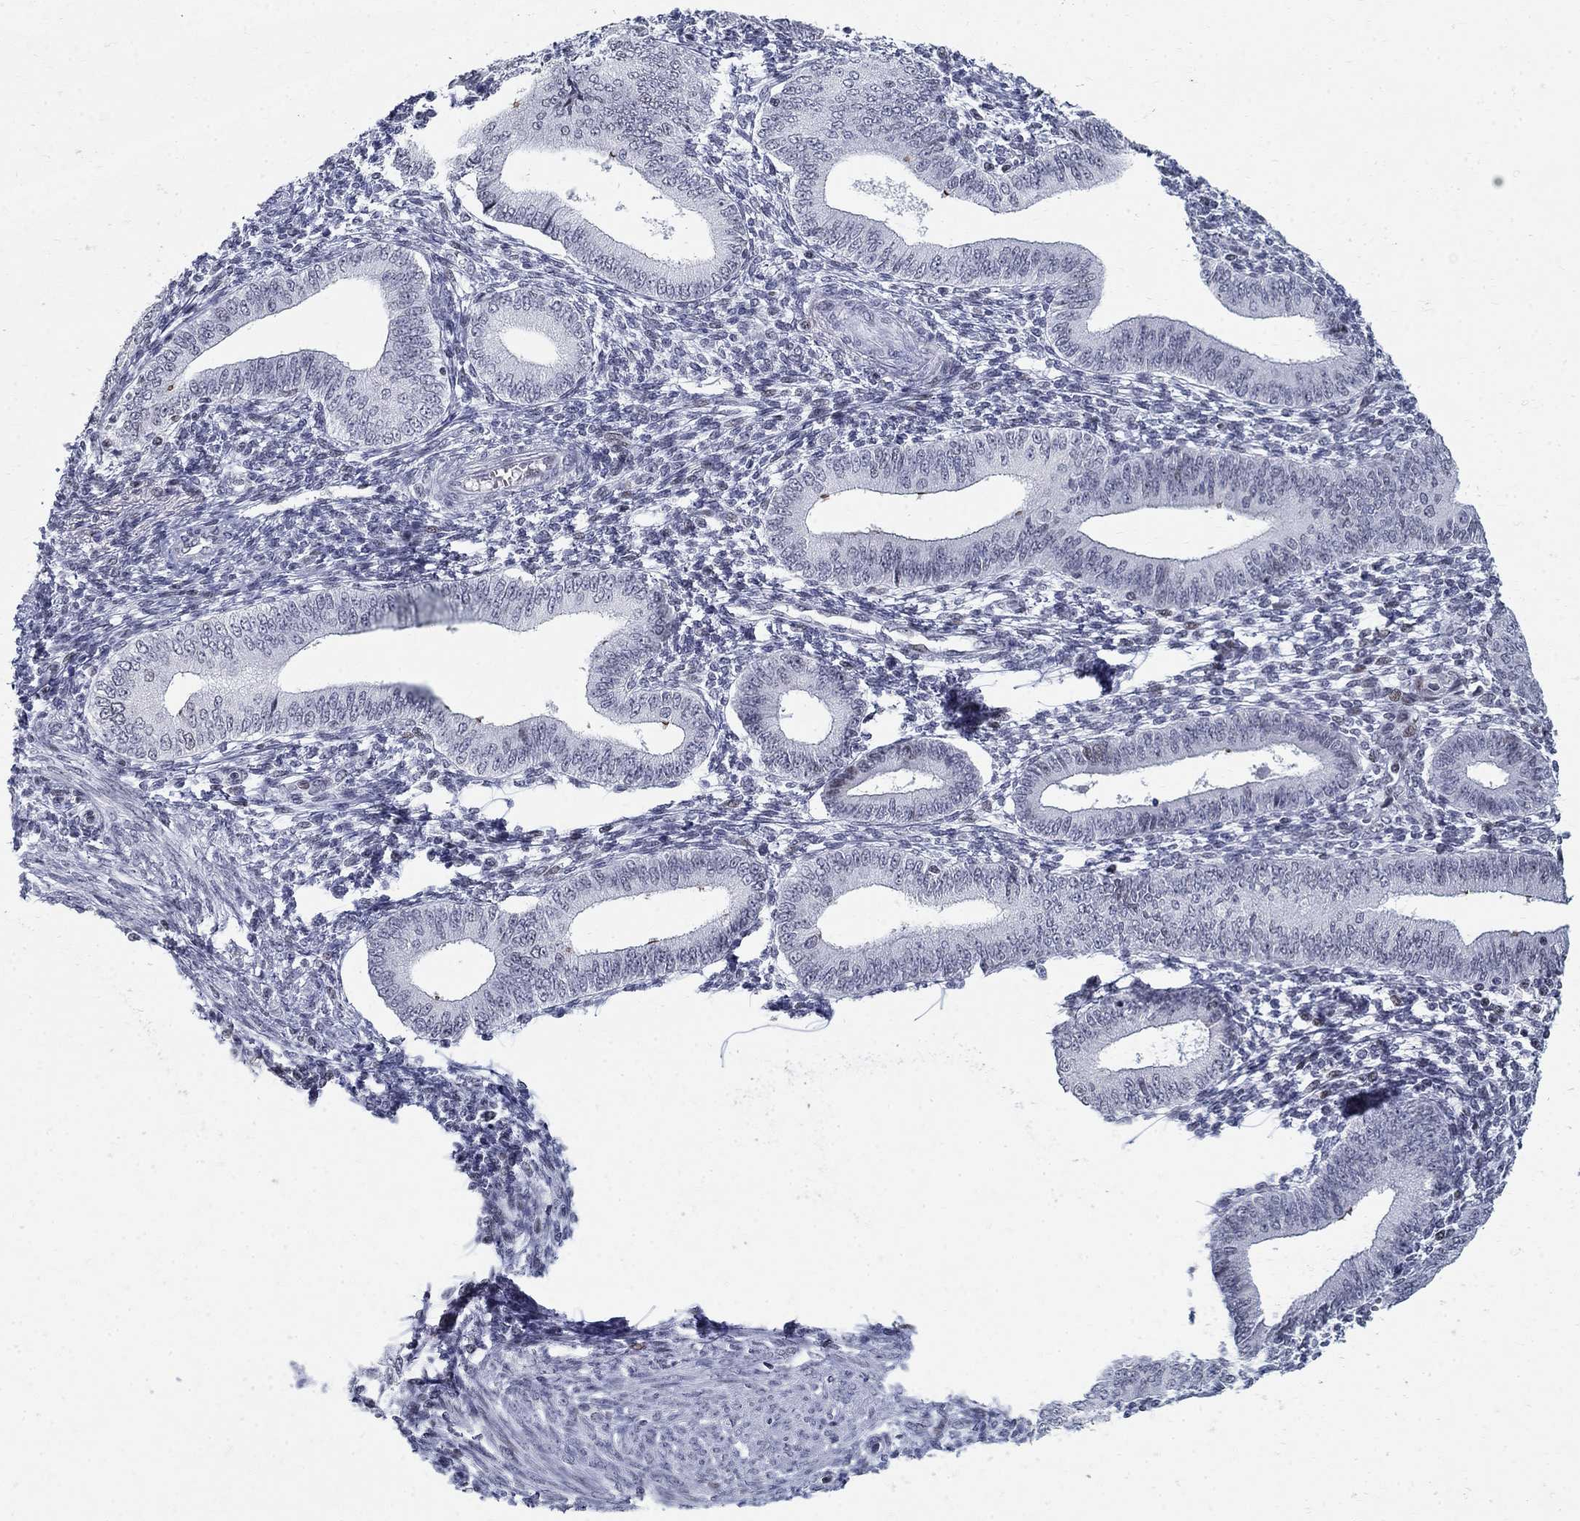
{"staining": {"intensity": "negative", "quantity": "none", "location": "none"}, "tissue": "endometrium", "cell_type": "Cells in endometrial stroma", "image_type": "normal", "snomed": [{"axis": "morphology", "description": "Normal tissue, NOS"}, {"axis": "topography", "description": "Endometrium"}], "caption": "Immunohistochemical staining of unremarkable endometrium reveals no significant staining in cells in endometrial stroma.", "gene": "BHLHE22", "patient": {"sex": "female", "age": 42}}